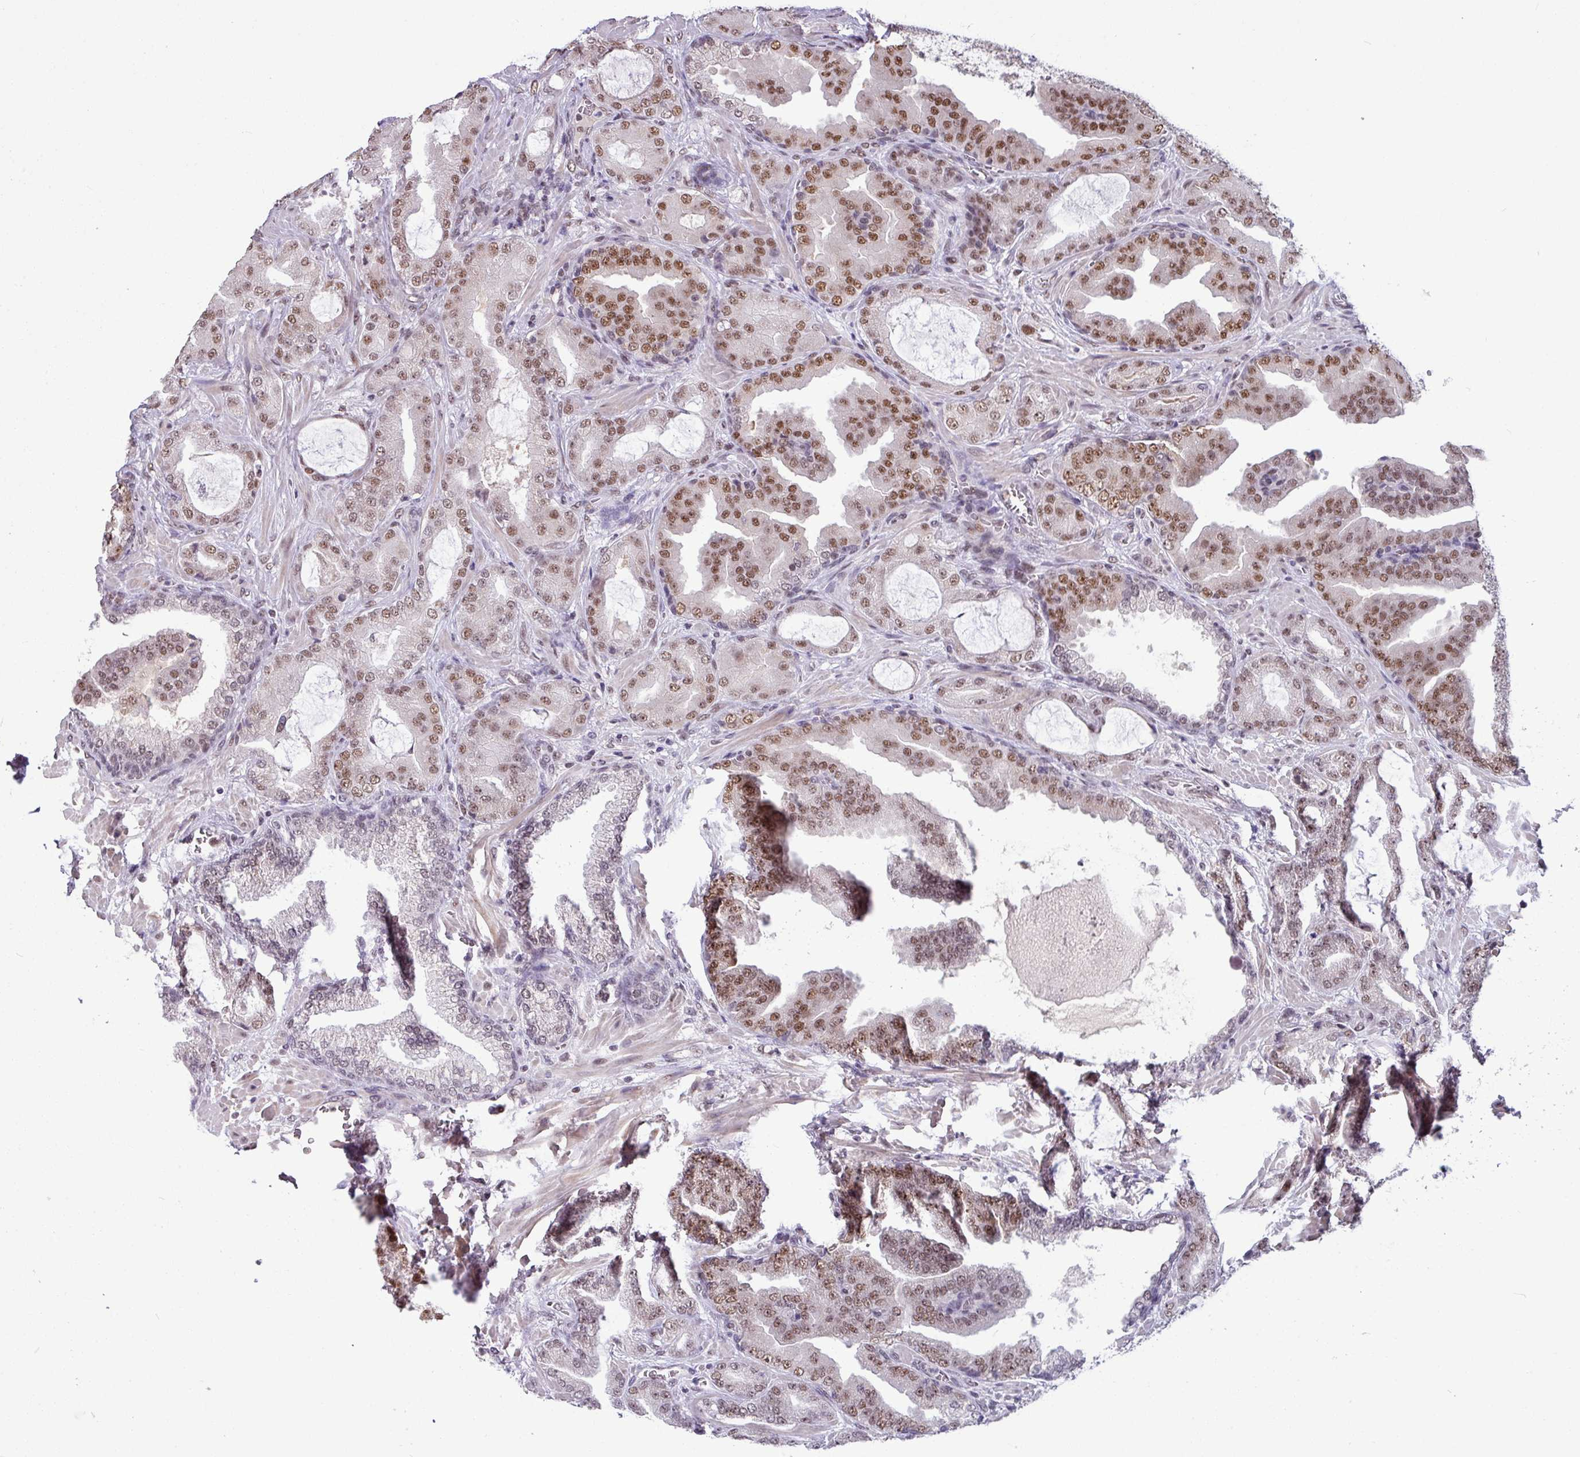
{"staining": {"intensity": "moderate", "quantity": ">75%", "location": "nuclear"}, "tissue": "prostate cancer", "cell_type": "Tumor cells", "image_type": "cancer", "snomed": [{"axis": "morphology", "description": "Adenocarcinoma, High grade"}, {"axis": "topography", "description": "Prostate"}], "caption": "Immunohistochemistry staining of prostate adenocarcinoma (high-grade), which displays medium levels of moderate nuclear positivity in approximately >75% of tumor cells indicating moderate nuclear protein positivity. The staining was performed using DAB (3,3'-diaminobenzidine) (brown) for protein detection and nuclei were counterstained in hematoxylin (blue).", "gene": "TDG", "patient": {"sex": "male", "age": 68}}